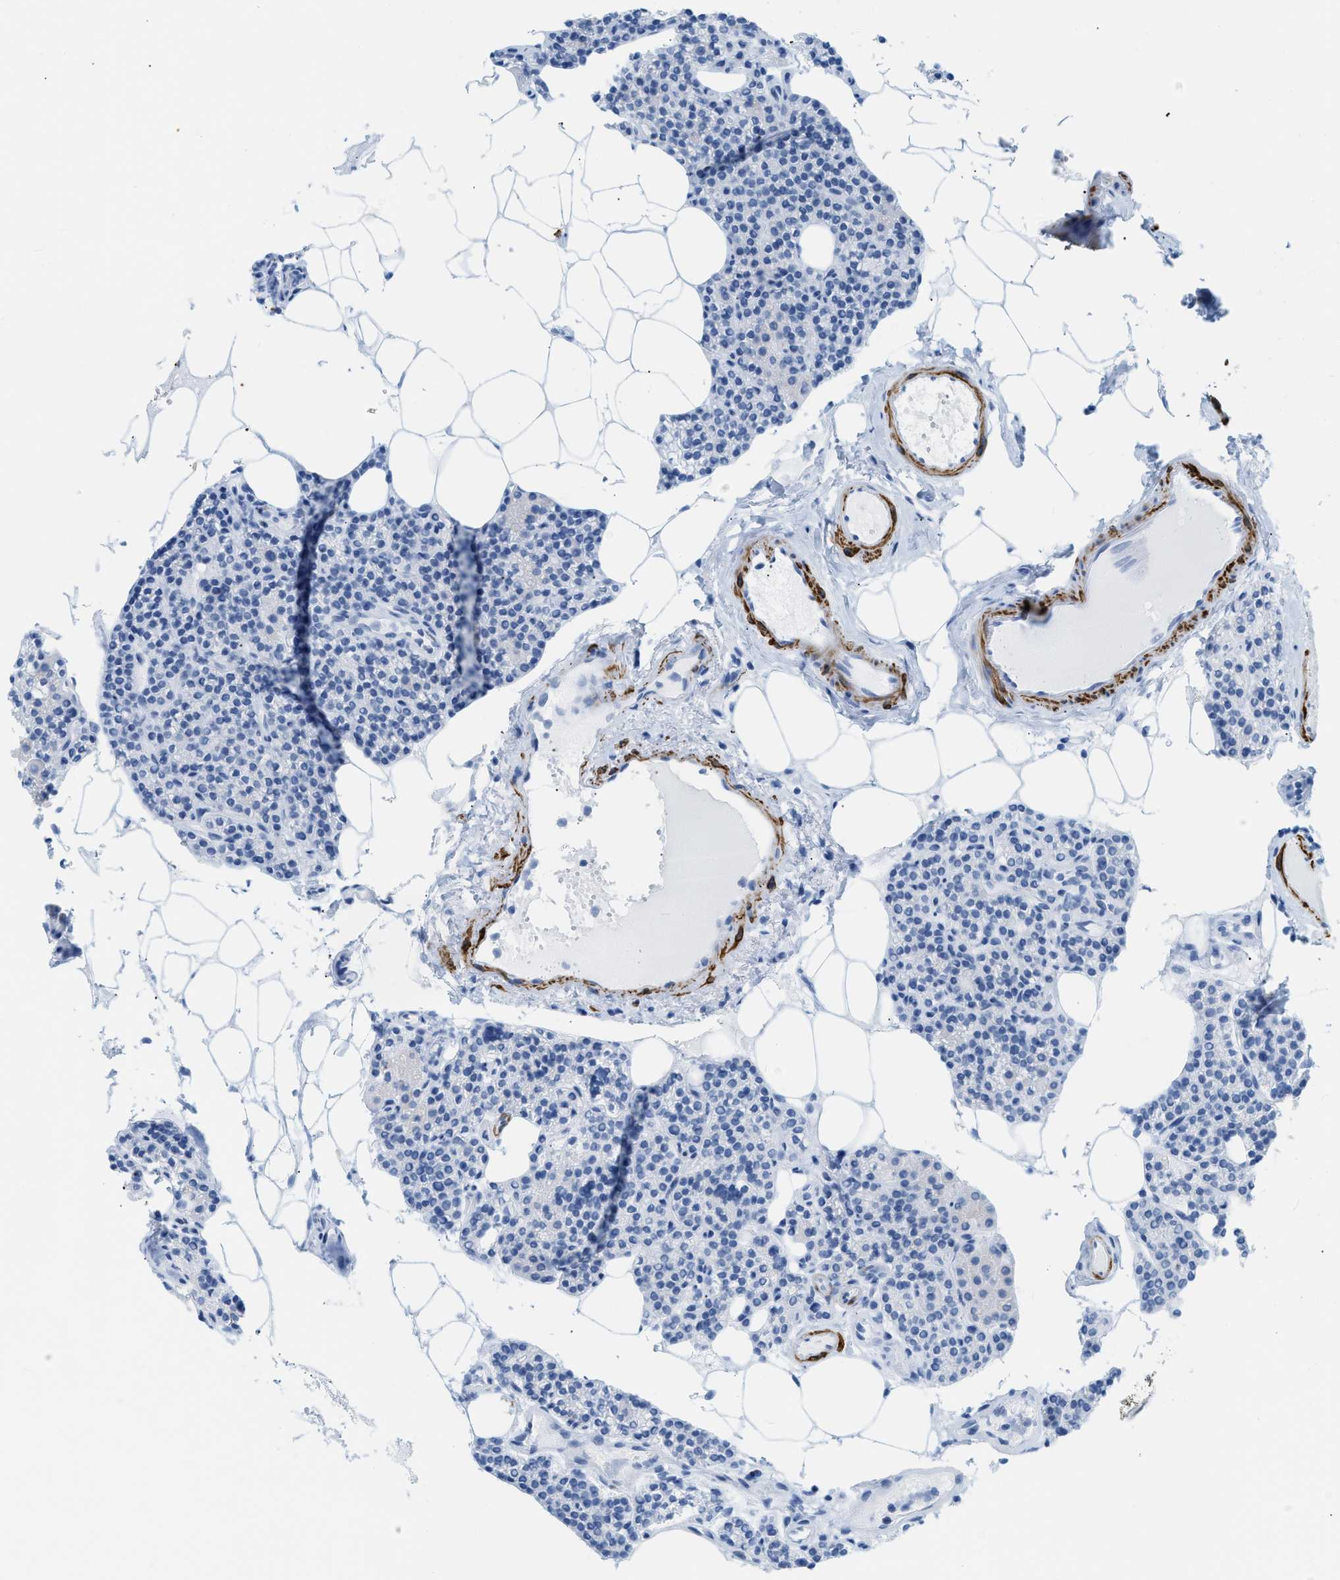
{"staining": {"intensity": "negative", "quantity": "none", "location": "none"}, "tissue": "parathyroid gland", "cell_type": "Glandular cells", "image_type": "normal", "snomed": [{"axis": "morphology", "description": "Normal tissue, NOS"}, {"axis": "morphology", "description": "Adenoma, NOS"}, {"axis": "topography", "description": "Parathyroid gland"}], "caption": "Histopathology image shows no significant protein expression in glandular cells of unremarkable parathyroid gland. (Stains: DAB (3,3'-diaminobenzidine) immunohistochemistry (IHC) with hematoxylin counter stain, Microscopy: brightfield microscopy at high magnification).", "gene": "DES", "patient": {"sex": "female", "age": 70}}